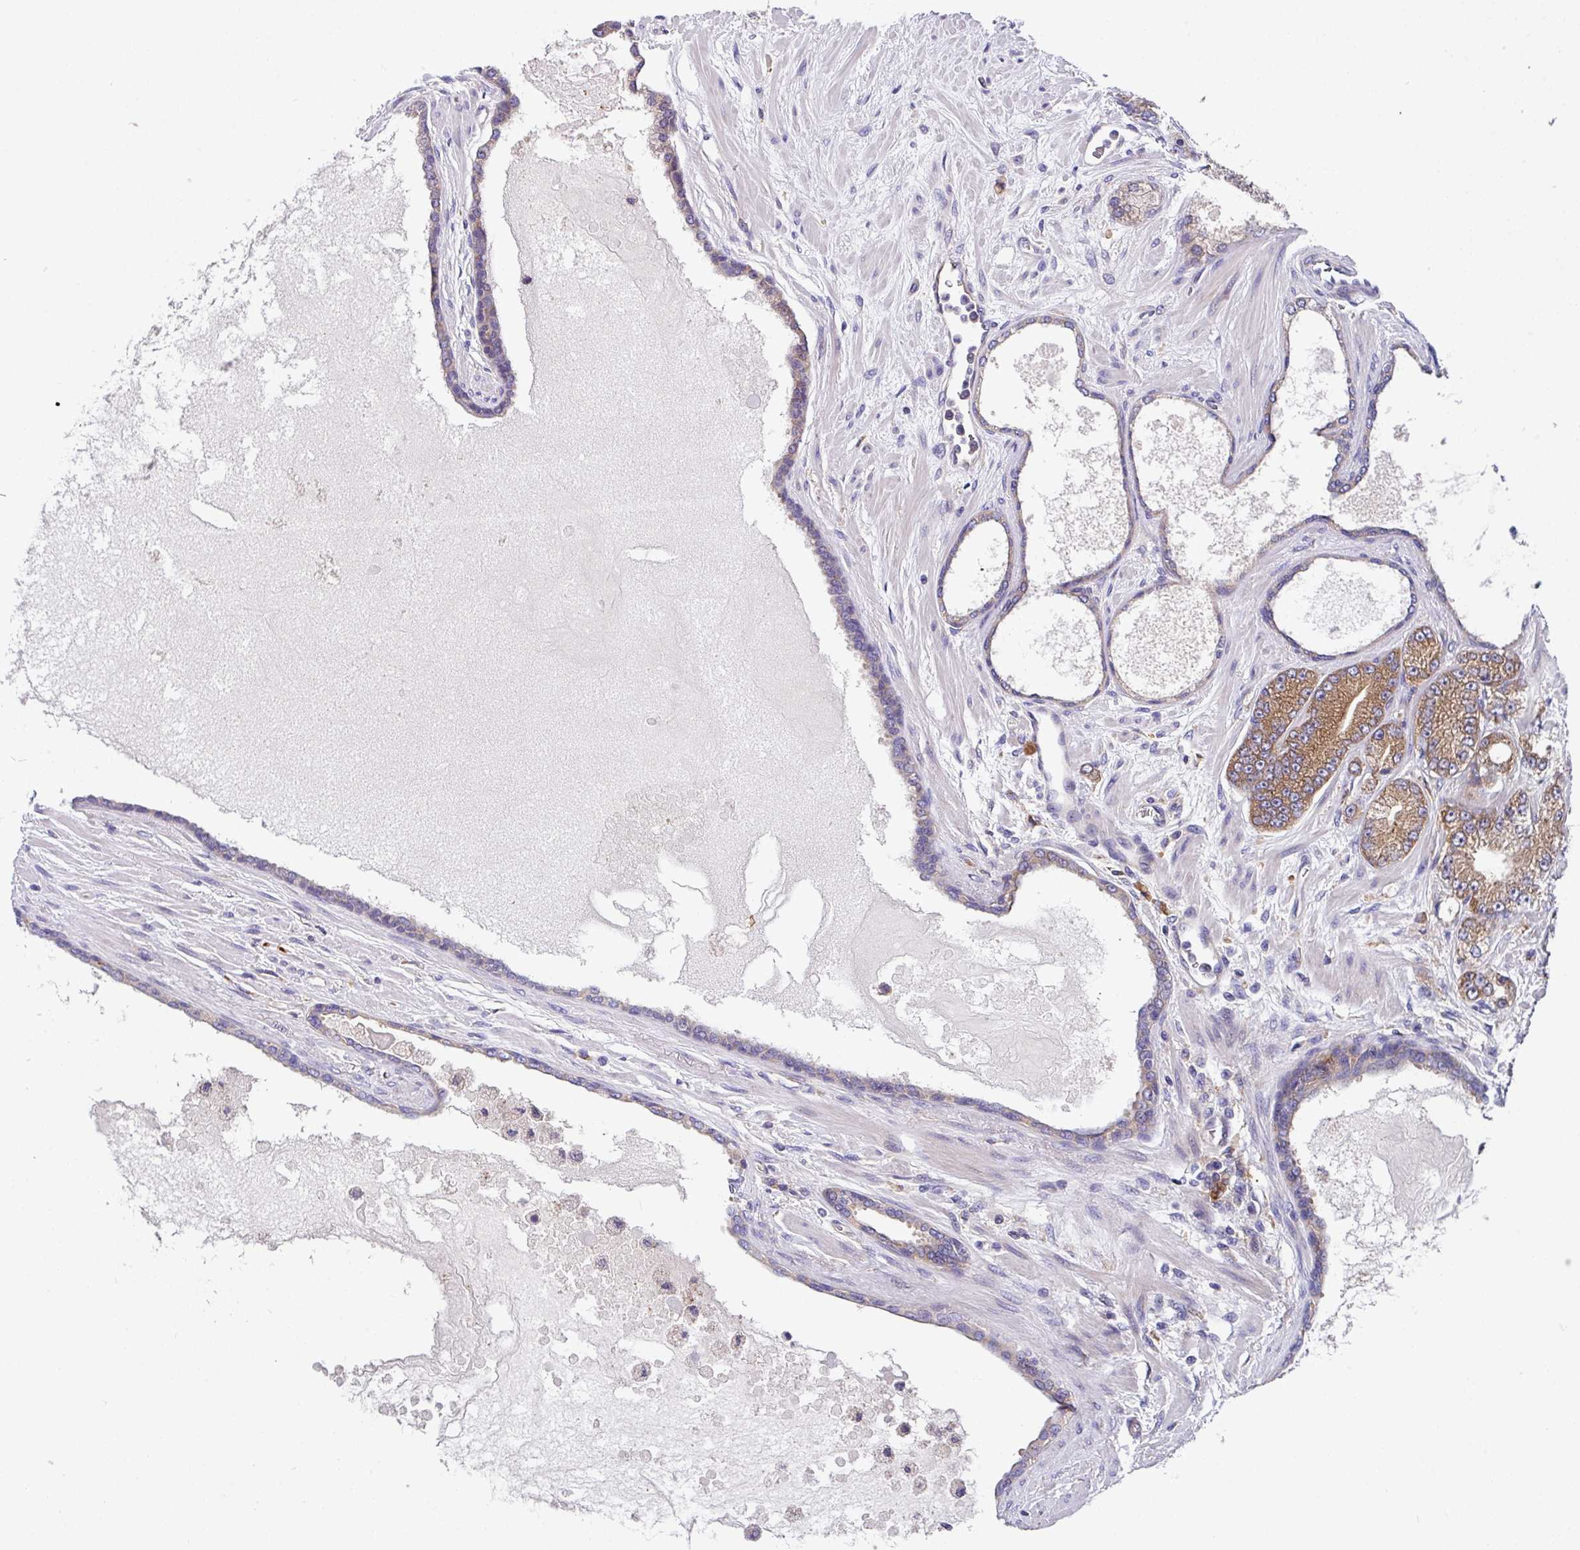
{"staining": {"intensity": "moderate", "quantity": "<25%", "location": "cytoplasmic/membranous"}, "tissue": "prostate cancer", "cell_type": "Tumor cells", "image_type": "cancer", "snomed": [{"axis": "morphology", "description": "Adenocarcinoma, High grade"}, {"axis": "topography", "description": "Prostate"}], "caption": "The image shows immunohistochemical staining of prostate cancer. There is moderate cytoplasmic/membranous positivity is seen in about <25% of tumor cells.", "gene": "EIF4B", "patient": {"sex": "male", "age": 68}}